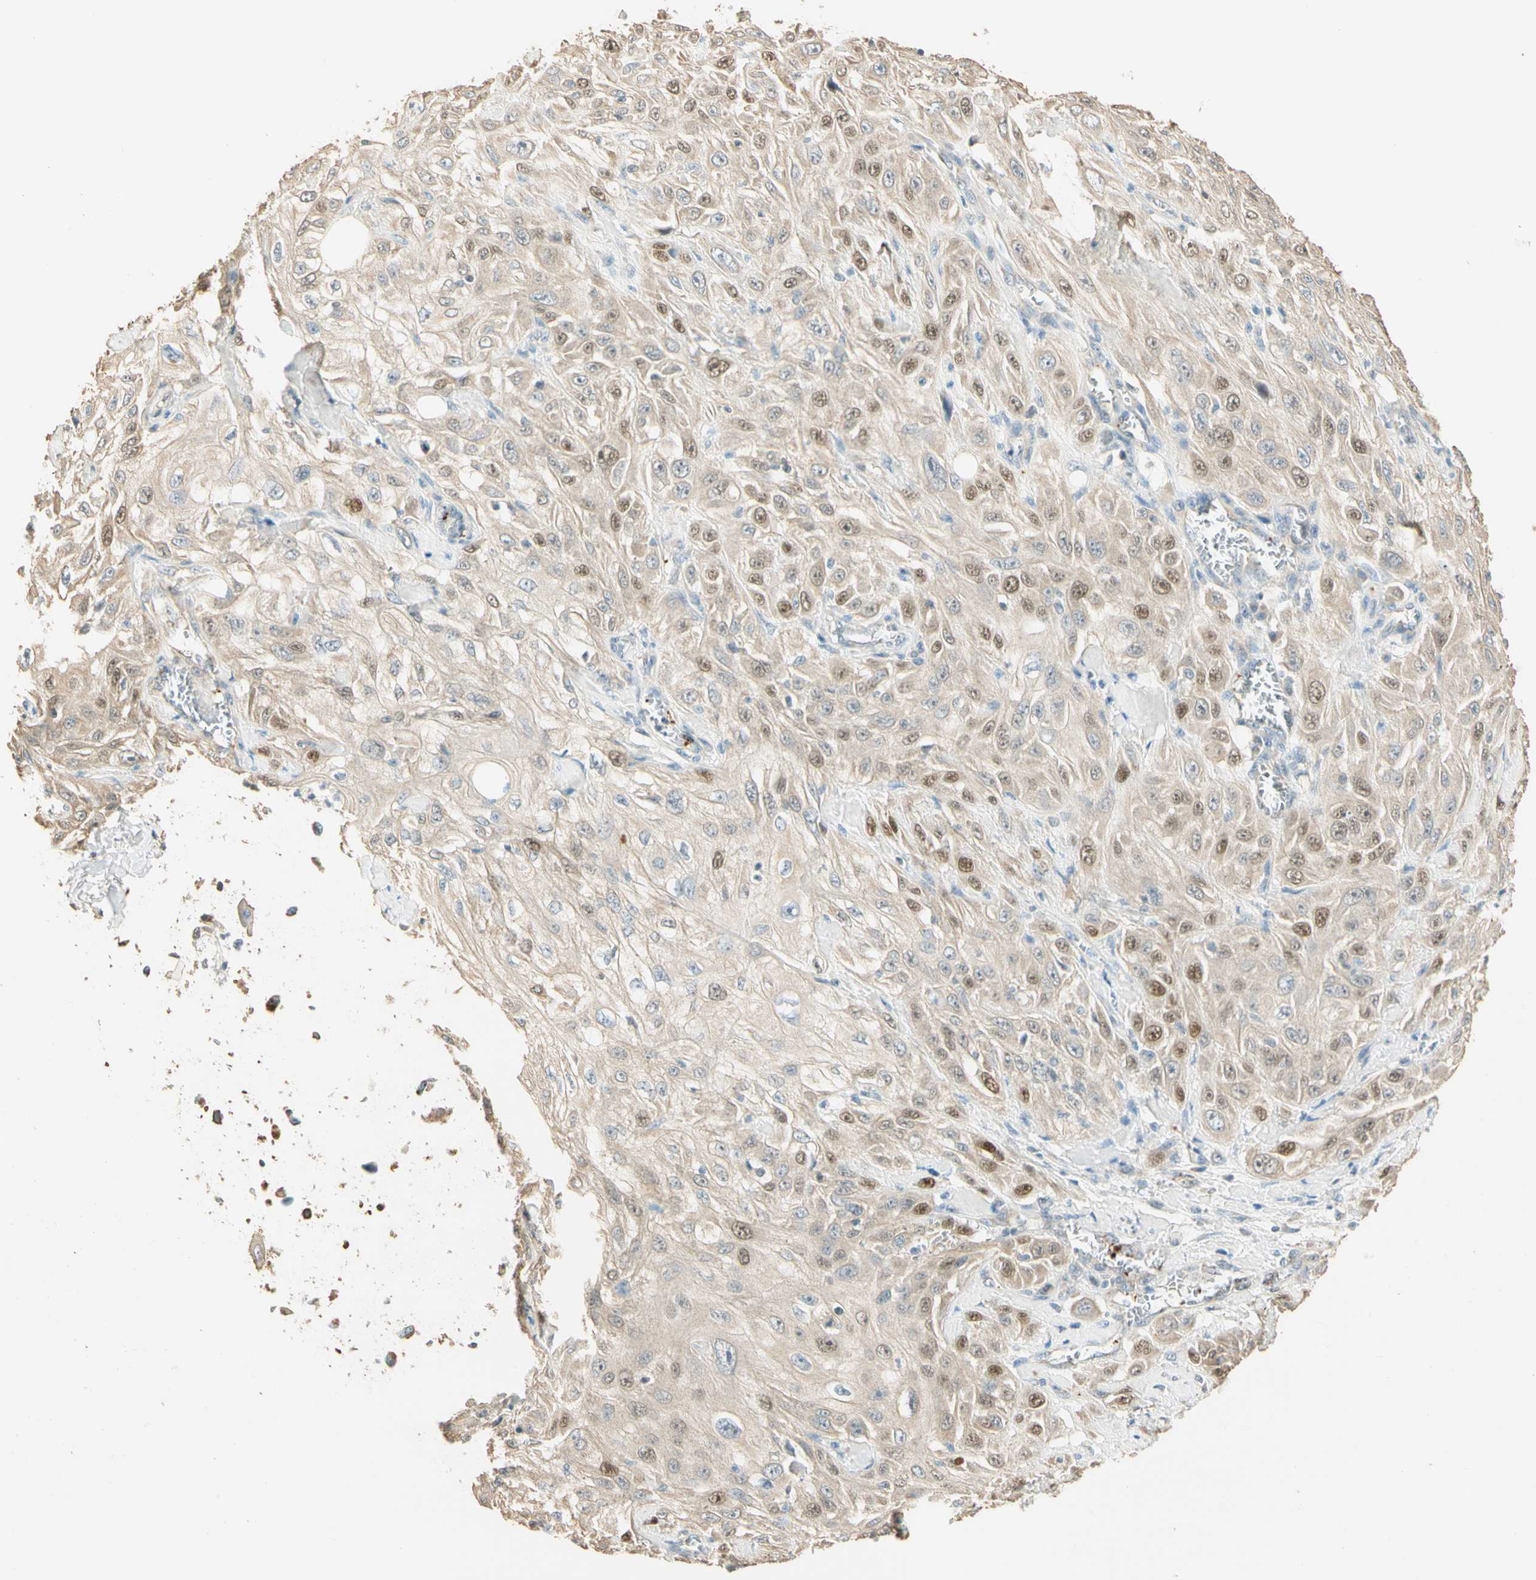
{"staining": {"intensity": "weak", "quantity": "25%-75%", "location": "cytoplasmic/membranous,nuclear"}, "tissue": "skin cancer", "cell_type": "Tumor cells", "image_type": "cancer", "snomed": [{"axis": "morphology", "description": "Squamous cell carcinoma, NOS"}, {"axis": "morphology", "description": "Squamous cell carcinoma, metastatic, NOS"}, {"axis": "topography", "description": "Skin"}, {"axis": "topography", "description": "Lymph node"}], "caption": "Immunohistochemistry (DAB) staining of human squamous cell carcinoma (skin) shows weak cytoplasmic/membranous and nuclear protein expression in about 25%-75% of tumor cells.", "gene": "RAD18", "patient": {"sex": "male", "age": 75}}